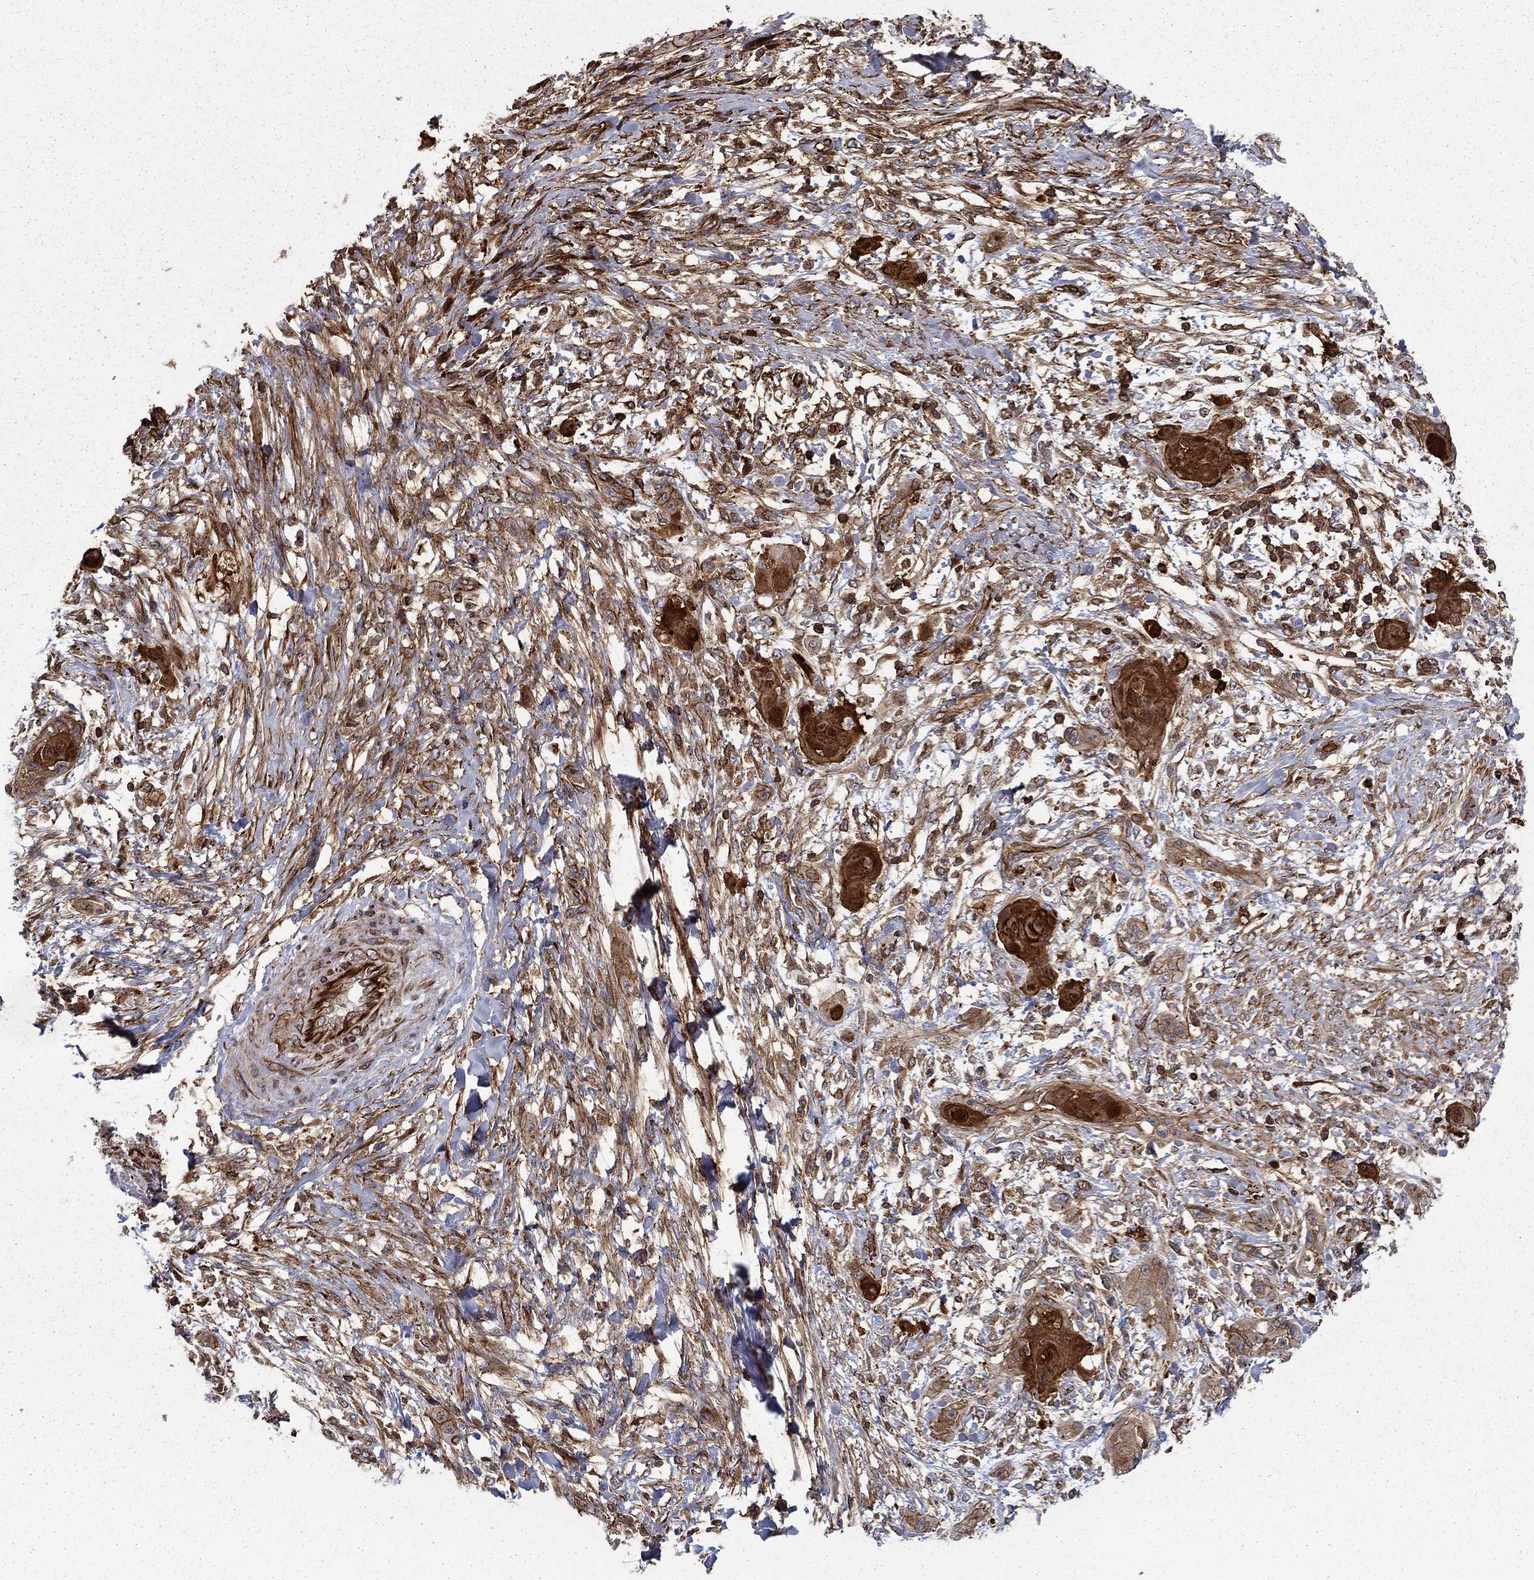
{"staining": {"intensity": "strong", "quantity": ">75%", "location": "cytoplasmic/membranous"}, "tissue": "skin cancer", "cell_type": "Tumor cells", "image_type": "cancer", "snomed": [{"axis": "morphology", "description": "Squamous cell carcinoma, NOS"}, {"axis": "topography", "description": "Skin"}], "caption": "DAB (3,3'-diaminobenzidine) immunohistochemical staining of human skin squamous cell carcinoma demonstrates strong cytoplasmic/membranous protein expression in about >75% of tumor cells. (DAB (3,3'-diaminobenzidine) IHC with brightfield microscopy, high magnification).", "gene": "ADM", "patient": {"sex": "male", "age": 62}}